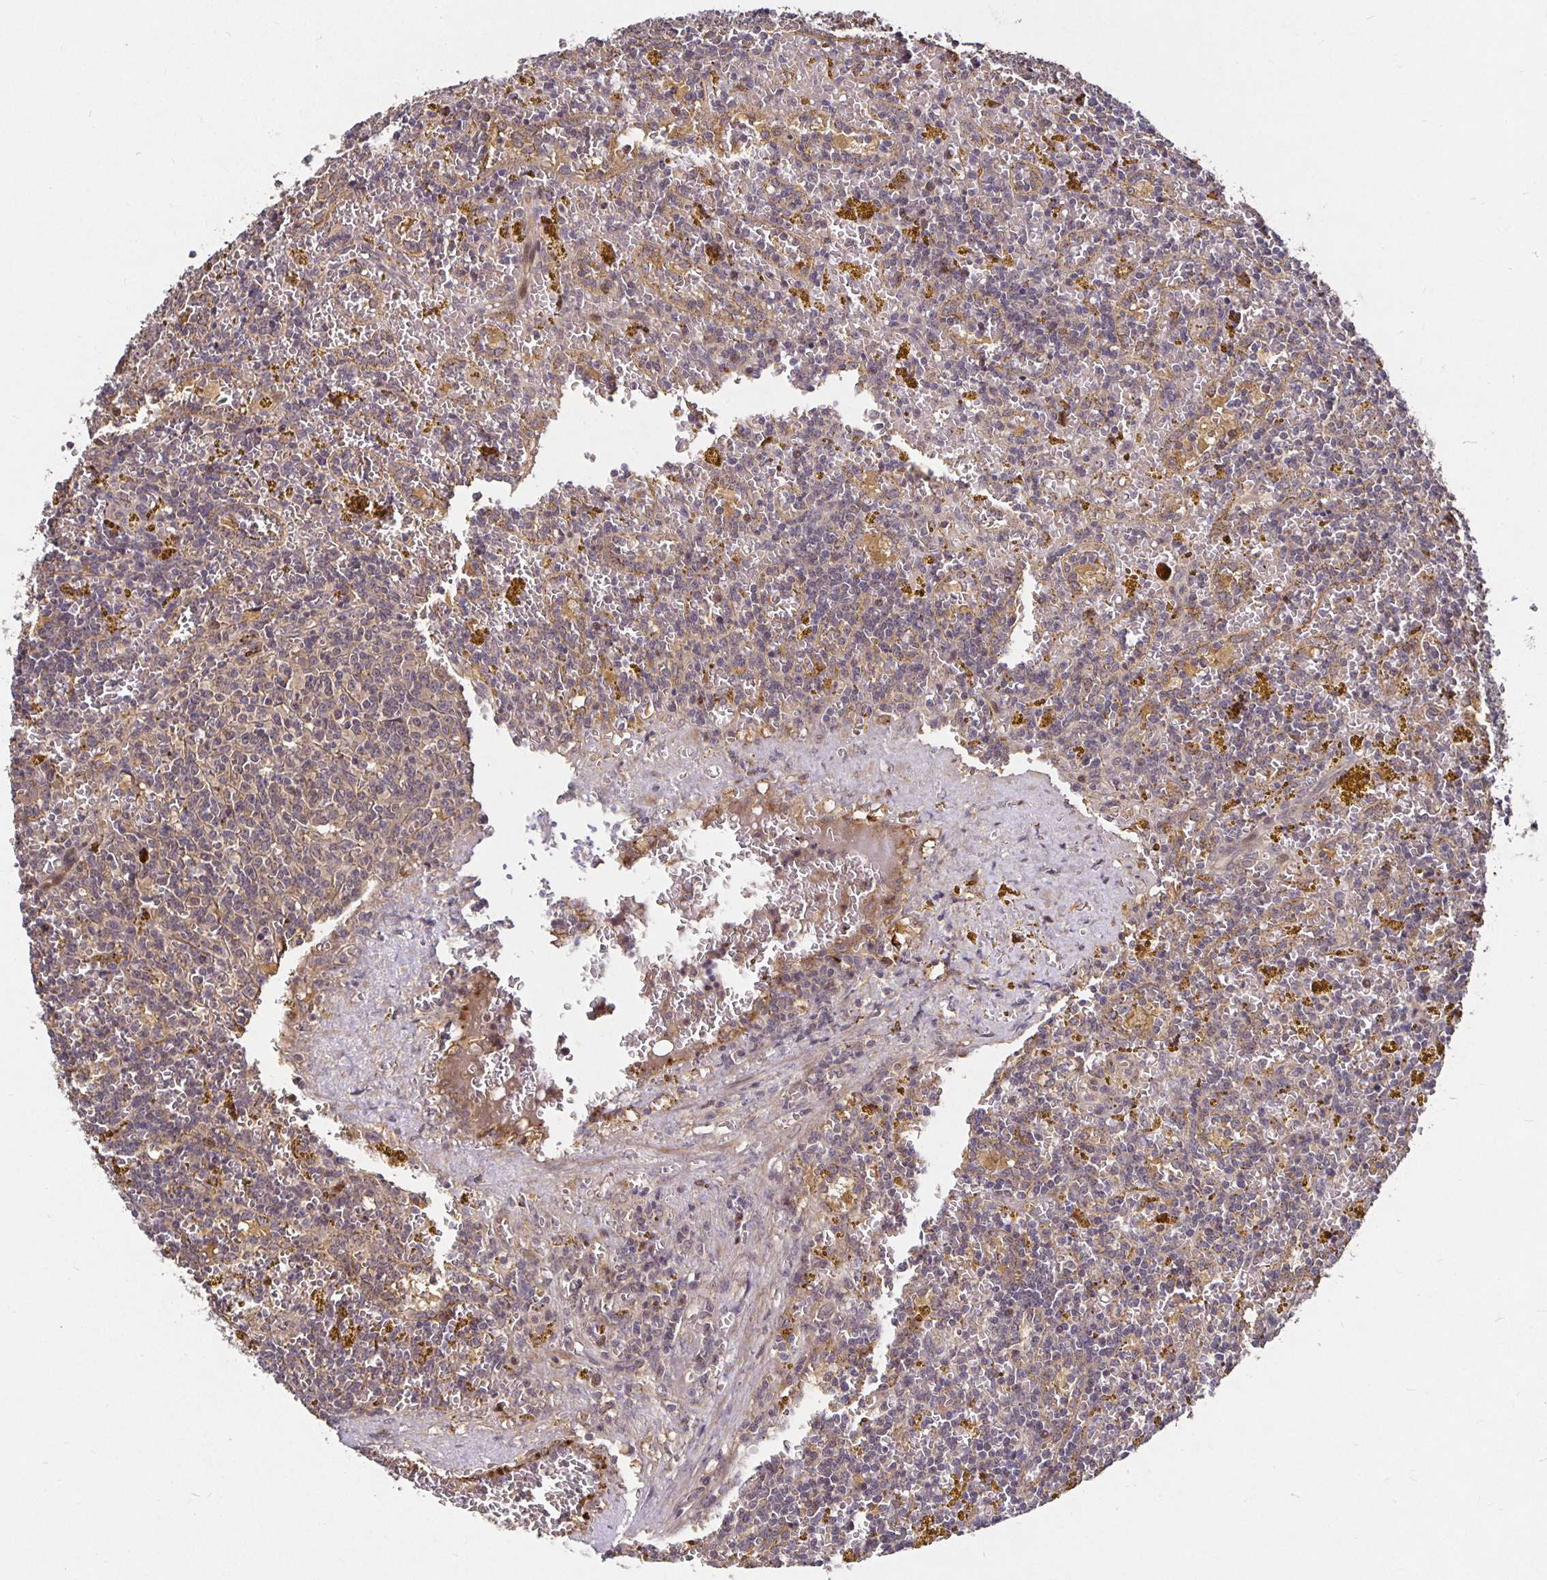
{"staining": {"intensity": "weak", "quantity": "25%-75%", "location": "cytoplasmic/membranous"}, "tissue": "lymphoma", "cell_type": "Tumor cells", "image_type": "cancer", "snomed": [{"axis": "morphology", "description": "Malignant lymphoma, non-Hodgkin's type, Low grade"}, {"axis": "topography", "description": "Spleen"}, {"axis": "topography", "description": "Lymph node"}], "caption": "Weak cytoplasmic/membranous expression is identified in approximately 25%-75% of tumor cells in lymphoma. (IHC, brightfield microscopy, high magnification).", "gene": "SMYD3", "patient": {"sex": "female", "age": 66}}